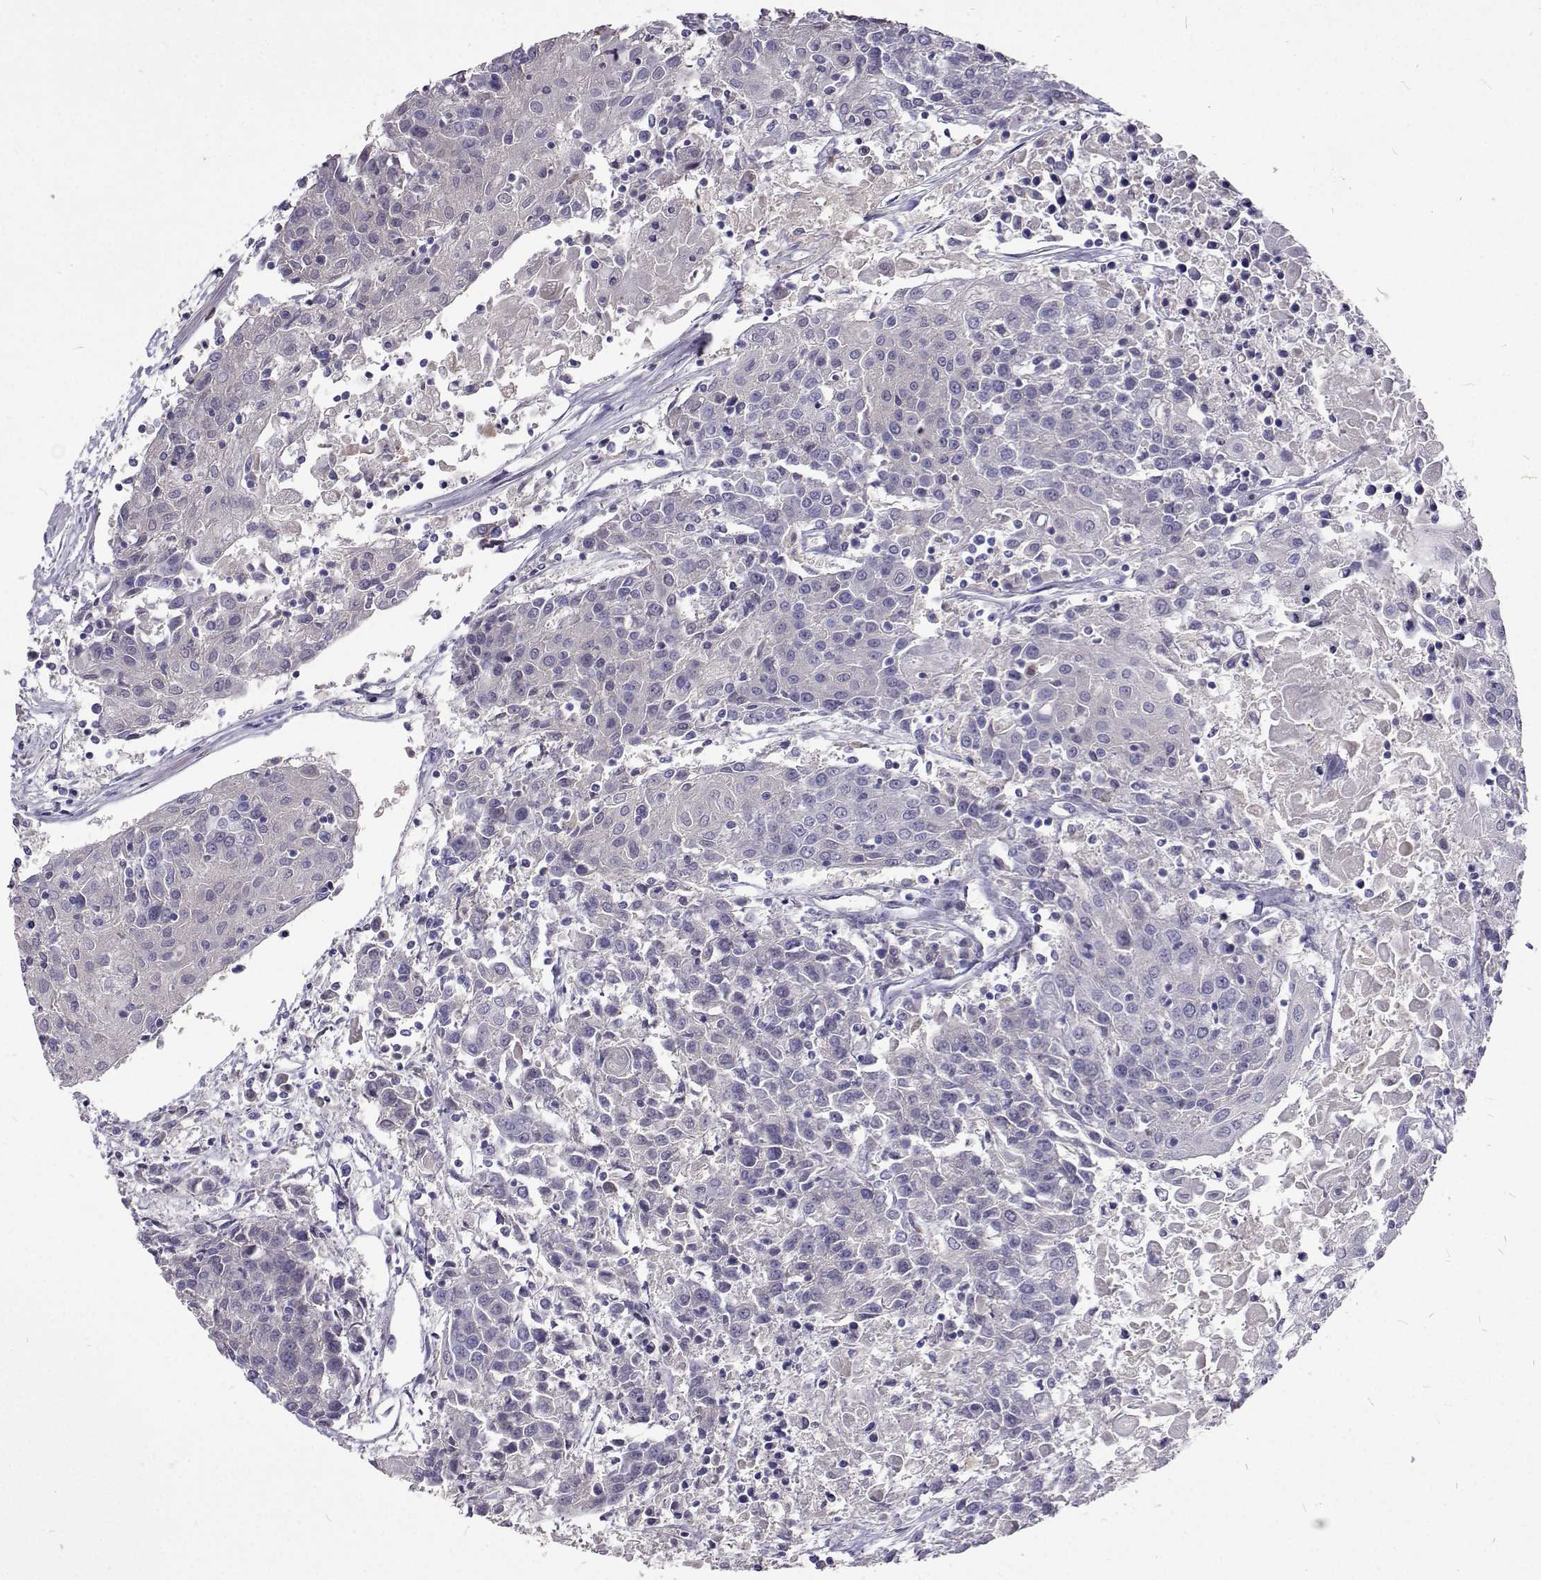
{"staining": {"intensity": "negative", "quantity": "none", "location": "none"}, "tissue": "urothelial cancer", "cell_type": "Tumor cells", "image_type": "cancer", "snomed": [{"axis": "morphology", "description": "Urothelial carcinoma, High grade"}, {"axis": "topography", "description": "Urinary bladder"}], "caption": "Immunohistochemistry histopathology image of human urothelial cancer stained for a protein (brown), which reveals no expression in tumor cells.", "gene": "CFAP44", "patient": {"sex": "female", "age": 85}}